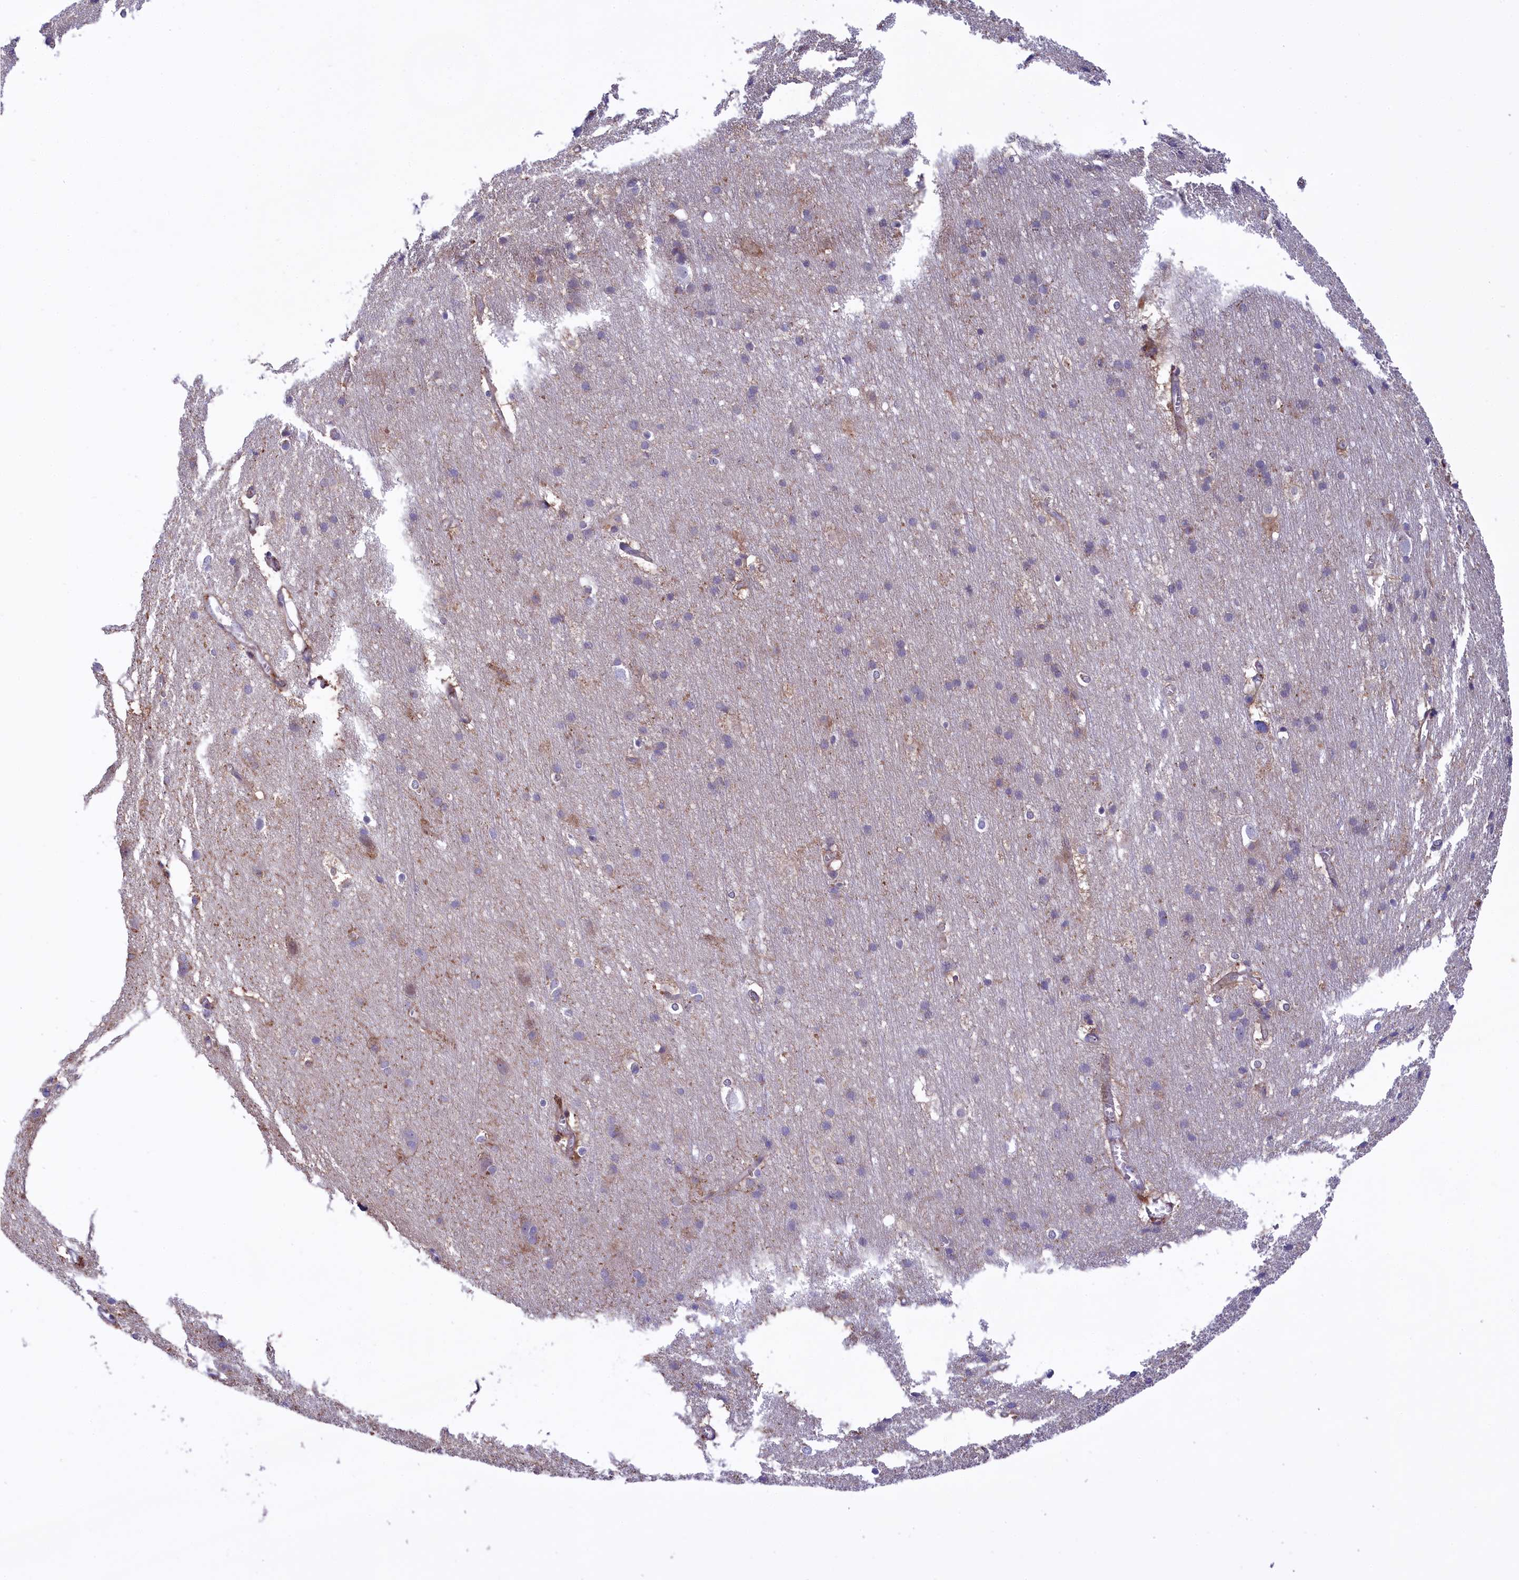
{"staining": {"intensity": "weak", "quantity": "25%-75%", "location": "cytoplasmic/membranous"}, "tissue": "cerebral cortex", "cell_type": "Endothelial cells", "image_type": "normal", "snomed": [{"axis": "morphology", "description": "Normal tissue, NOS"}, {"axis": "topography", "description": "Cerebral cortex"}], "caption": "Endothelial cells reveal weak cytoplasmic/membranous staining in approximately 25%-75% of cells in unremarkable cerebral cortex.", "gene": "MAN2B1", "patient": {"sex": "male", "age": 54}}